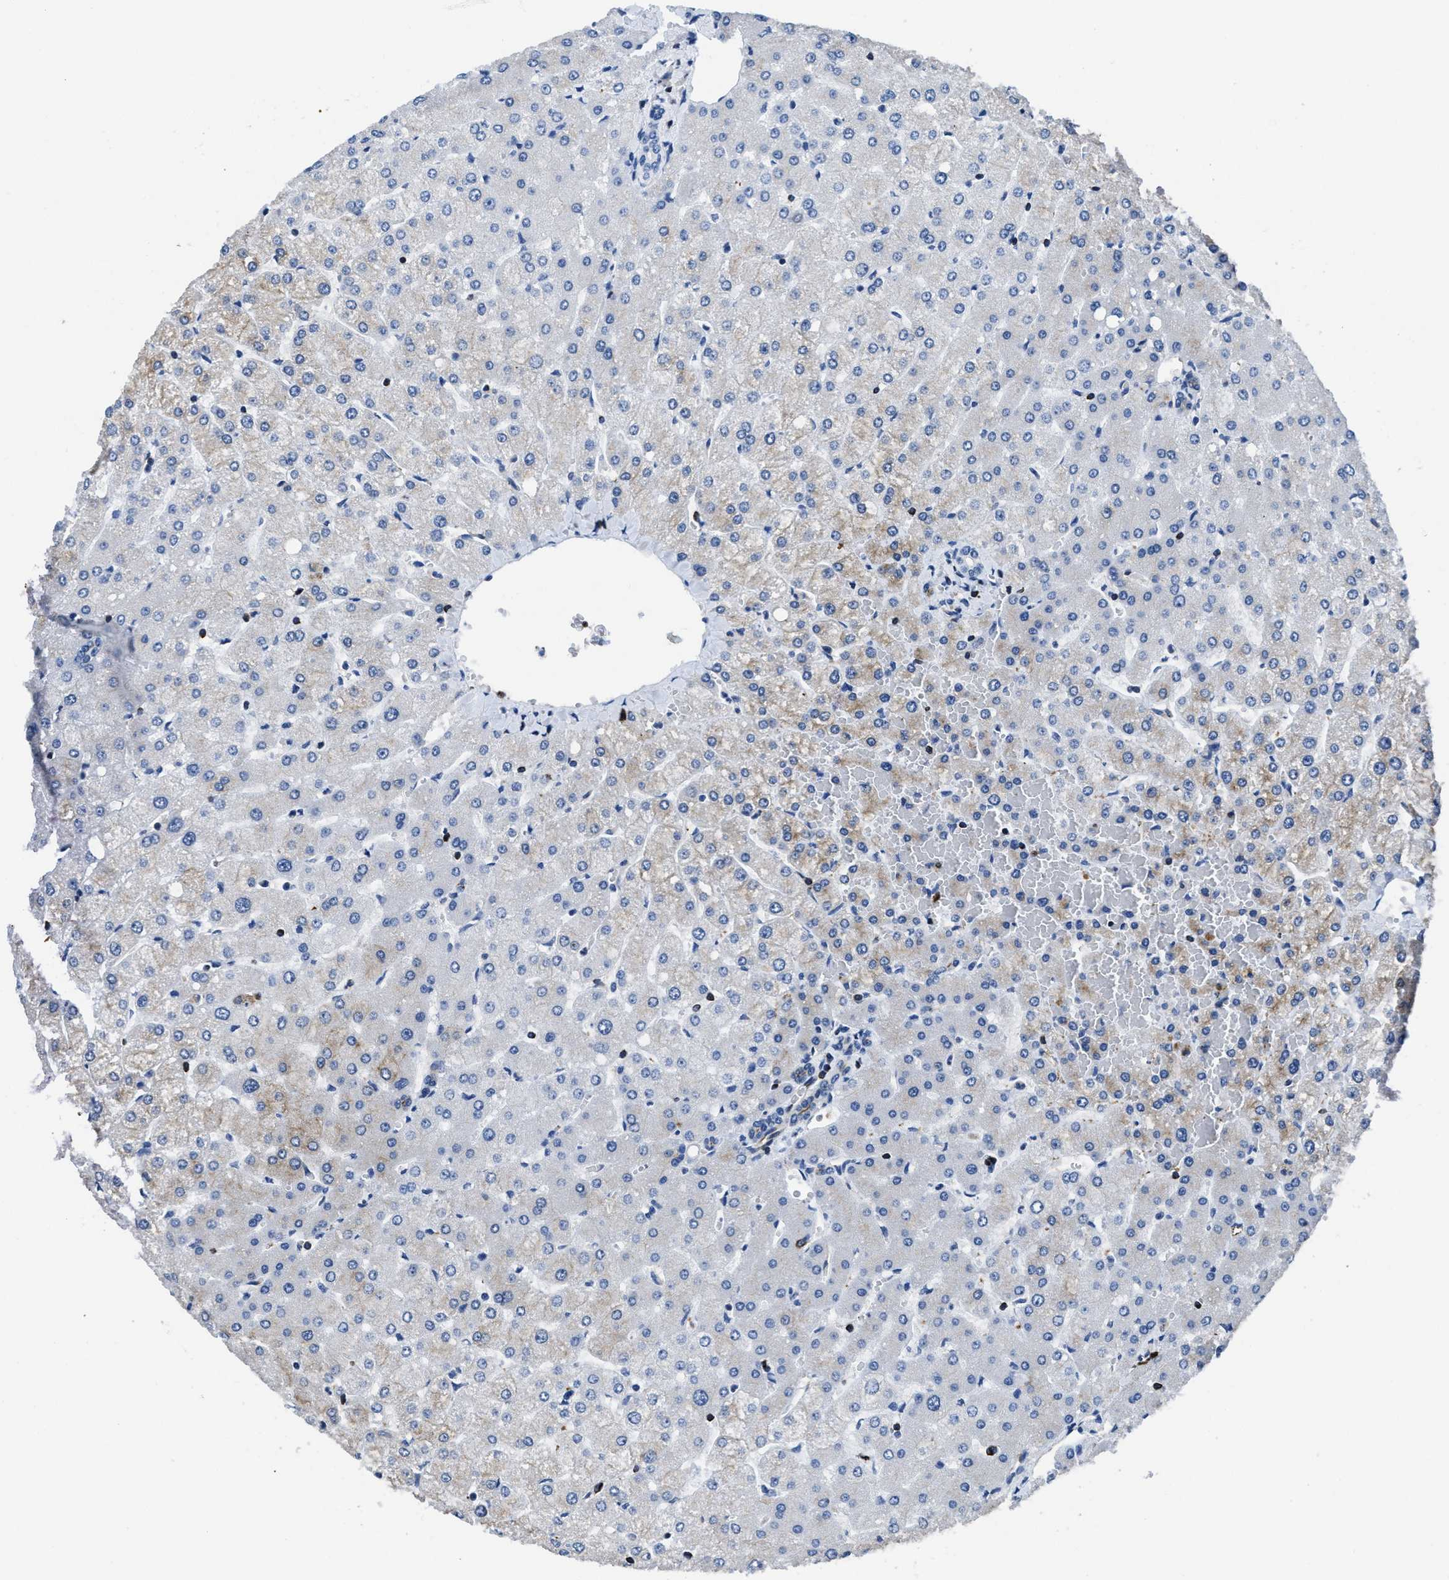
{"staining": {"intensity": "negative", "quantity": "none", "location": "none"}, "tissue": "liver", "cell_type": "Cholangiocytes", "image_type": "normal", "snomed": [{"axis": "morphology", "description": "Normal tissue, NOS"}, {"axis": "topography", "description": "Liver"}], "caption": "Histopathology image shows no significant protein expression in cholangiocytes of unremarkable liver.", "gene": "ITGA3", "patient": {"sex": "female", "age": 54}}